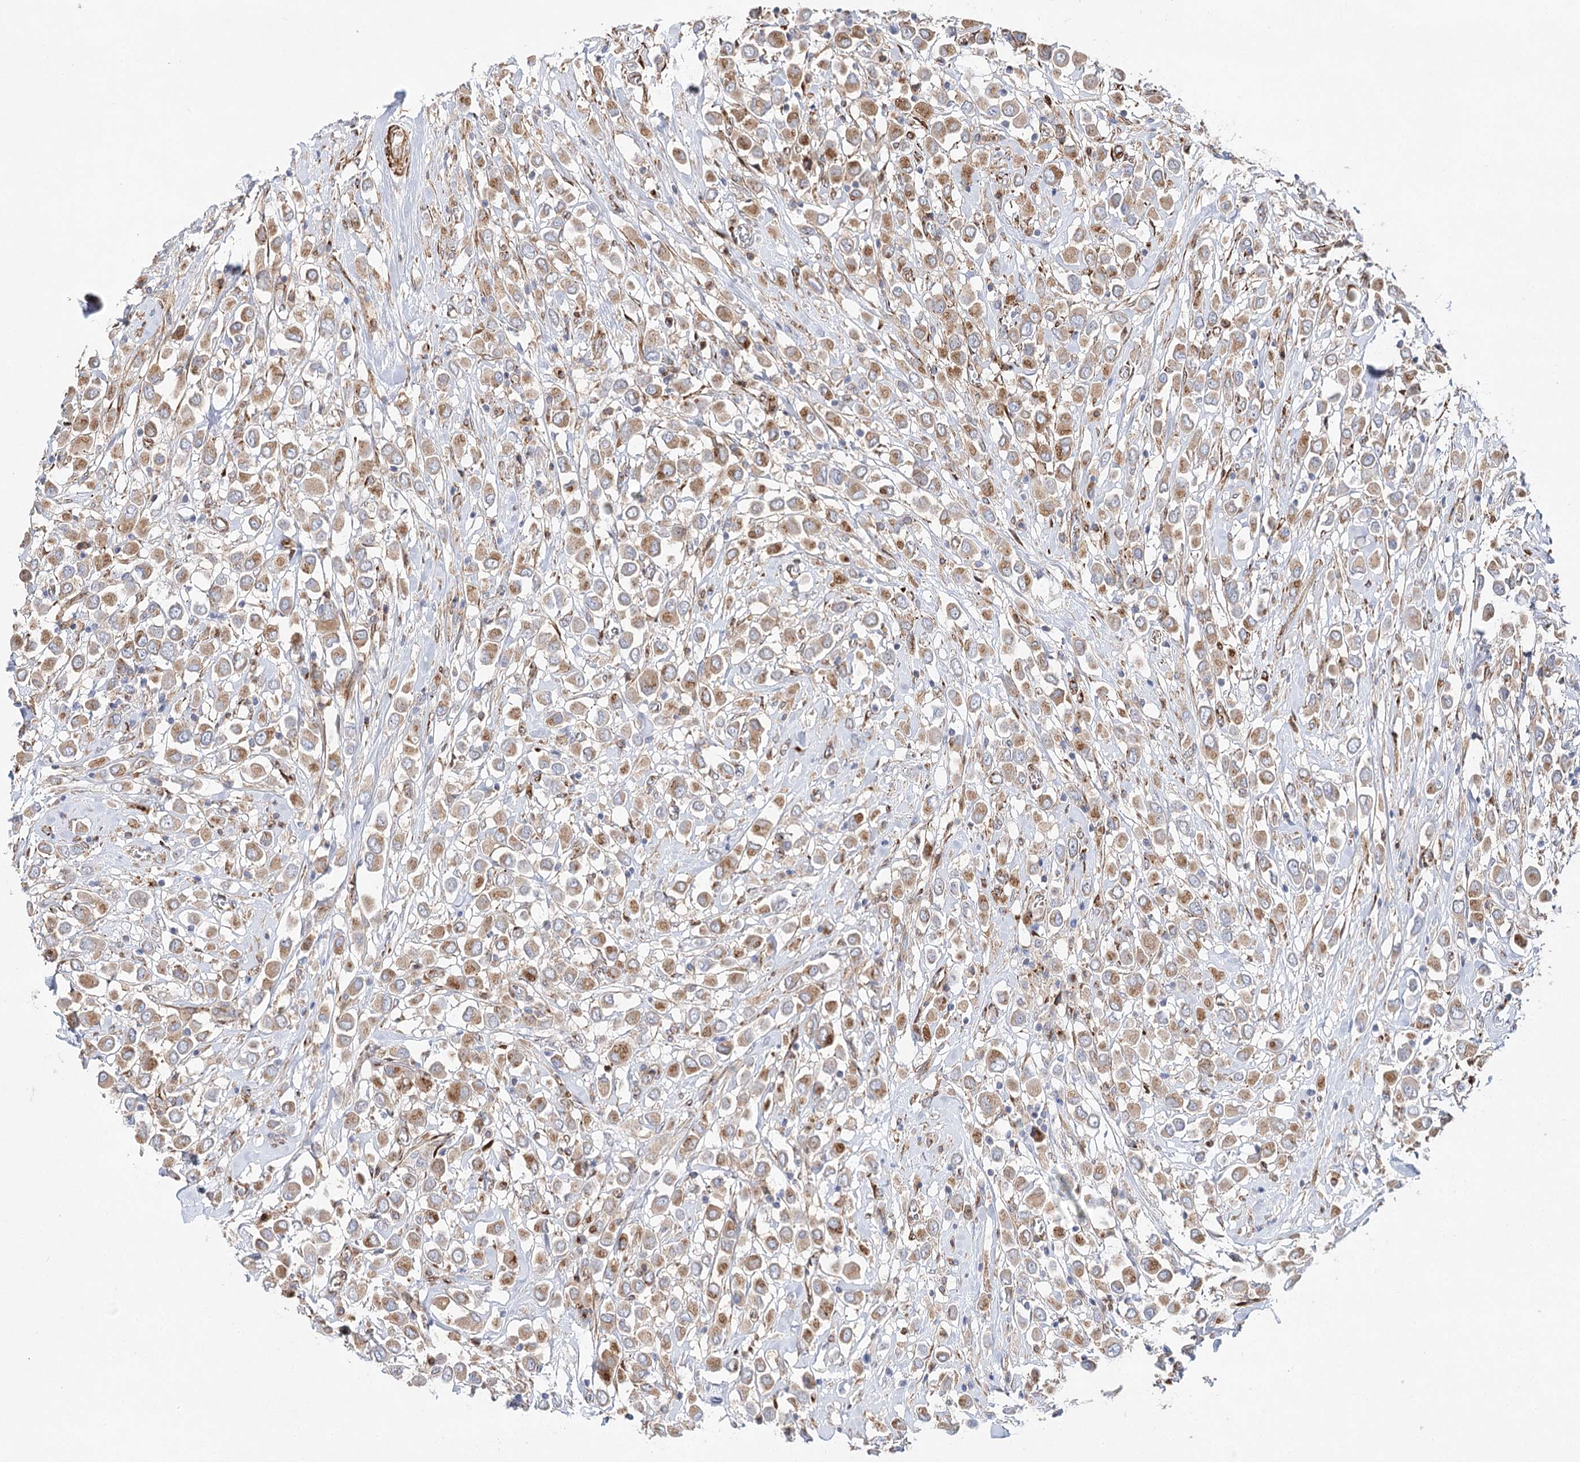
{"staining": {"intensity": "moderate", "quantity": ">75%", "location": "cytoplasmic/membranous"}, "tissue": "breast cancer", "cell_type": "Tumor cells", "image_type": "cancer", "snomed": [{"axis": "morphology", "description": "Duct carcinoma"}, {"axis": "topography", "description": "Breast"}], "caption": "IHC (DAB (3,3'-diaminobenzidine)) staining of breast cancer shows moderate cytoplasmic/membranous protein staining in about >75% of tumor cells.", "gene": "ABRAXAS2", "patient": {"sex": "female", "age": 61}}